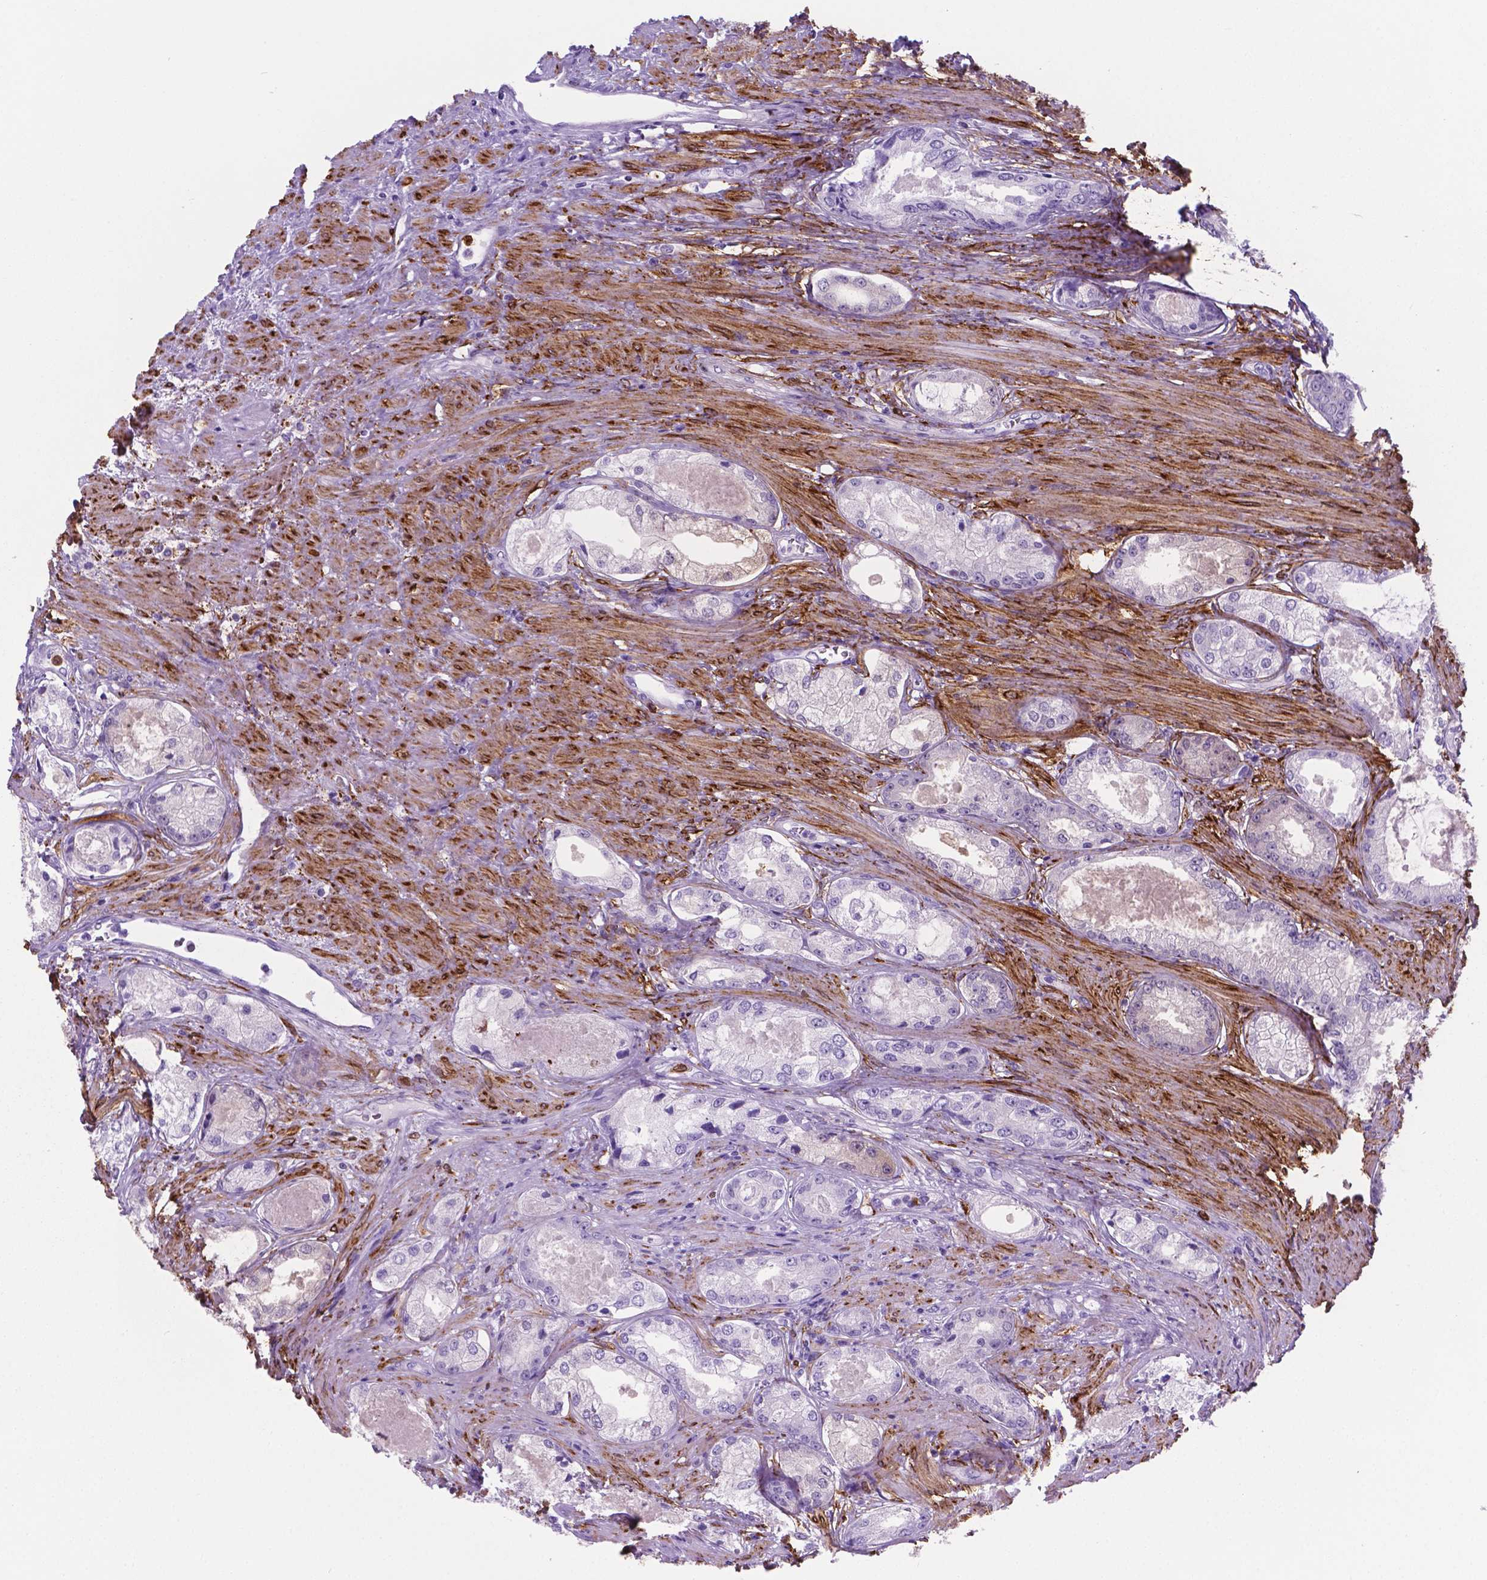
{"staining": {"intensity": "negative", "quantity": "none", "location": "none"}, "tissue": "prostate cancer", "cell_type": "Tumor cells", "image_type": "cancer", "snomed": [{"axis": "morphology", "description": "Adenocarcinoma, Low grade"}, {"axis": "topography", "description": "Prostate"}], "caption": "This is a micrograph of IHC staining of prostate cancer (adenocarcinoma (low-grade)), which shows no positivity in tumor cells. The staining is performed using DAB (3,3'-diaminobenzidine) brown chromogen with nuclei counter-stained in using hematoxylin.", "gene": "MACF1", "patient": {"sex": "male", "age": 68}}